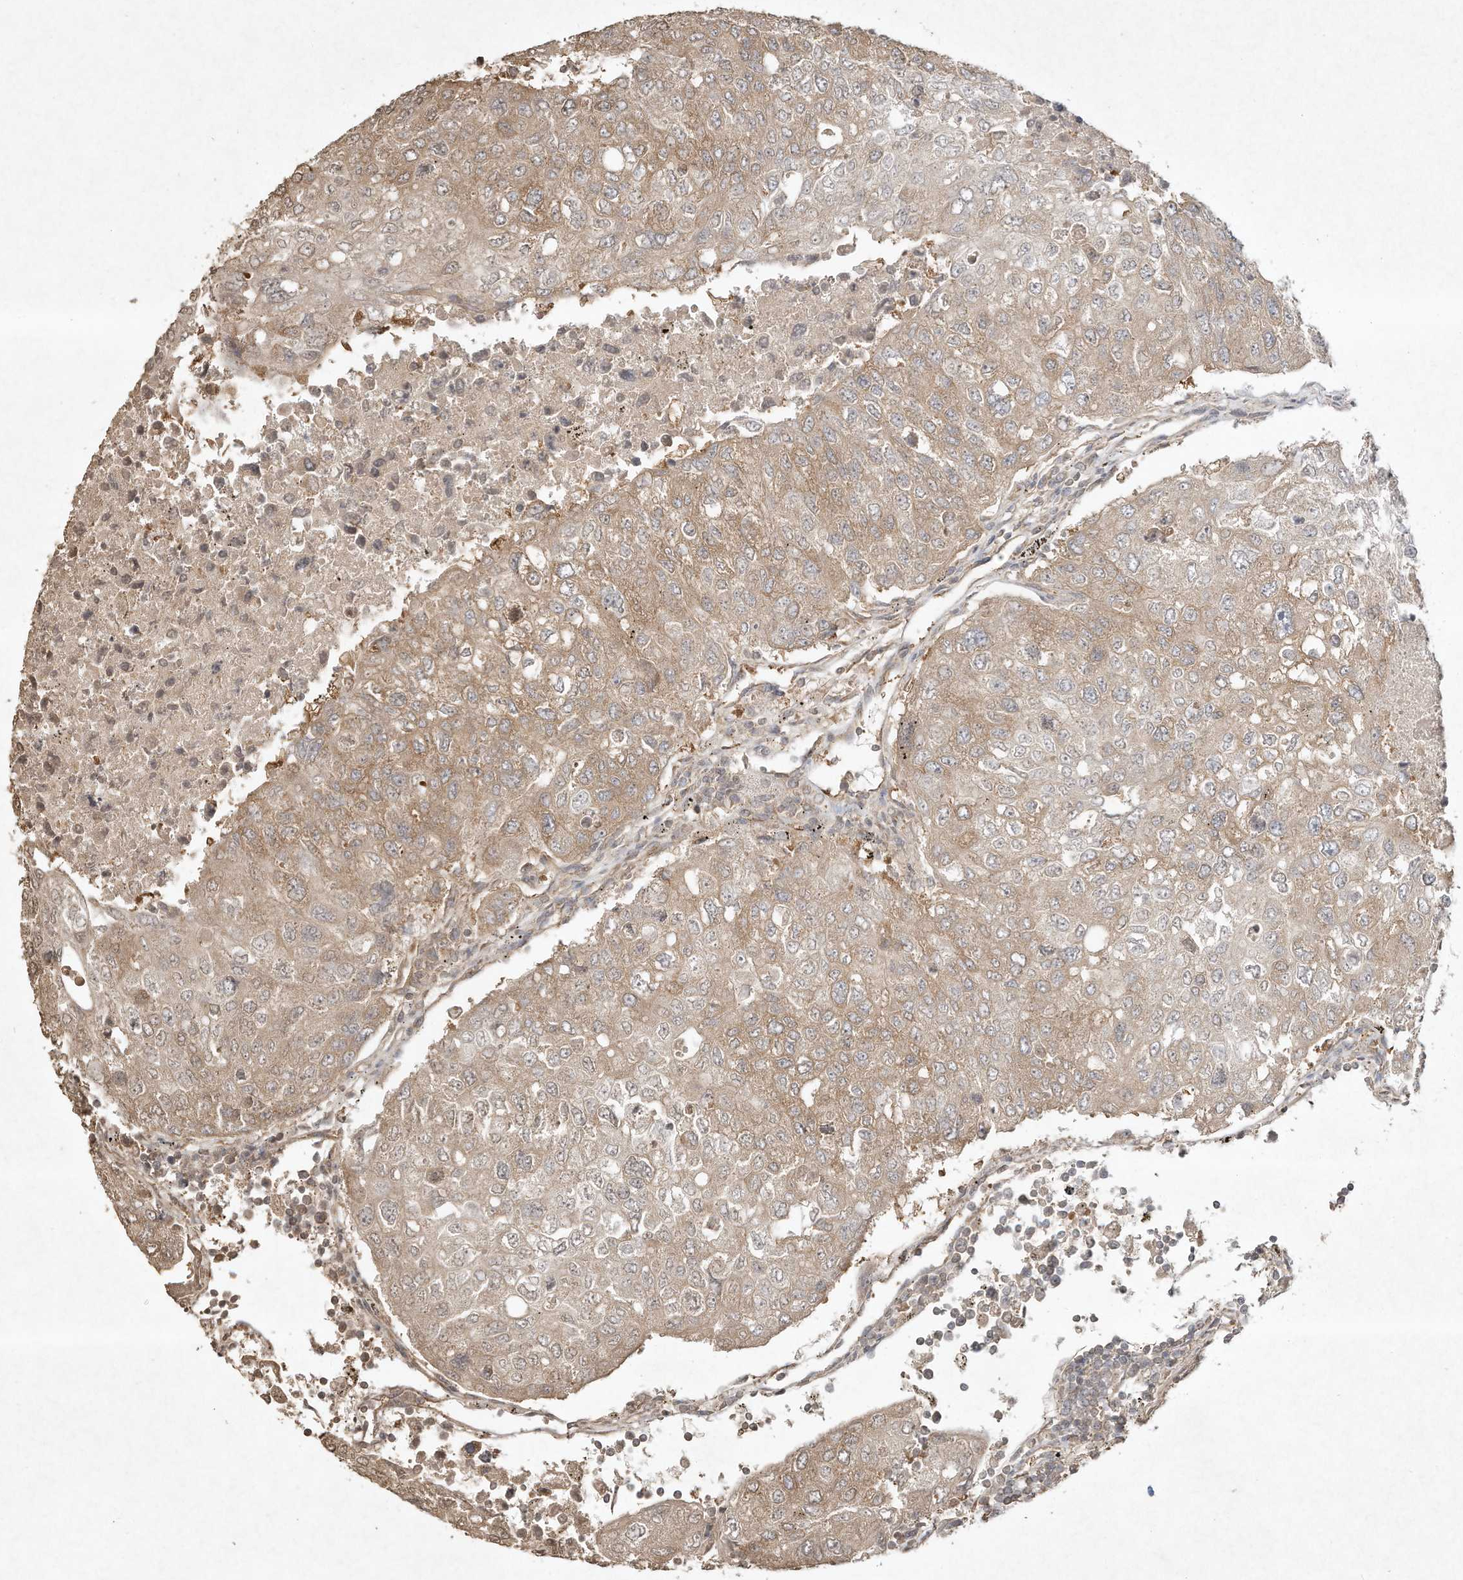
{"staining": {"intensity": "weak", "quantity": ">75%", "location": "cytoplasmic/membranous"}, "tissue": "urothelial cancer", "cell_type": "Tumor cells", "image_type": "cancer", "snomed": [{"axis": "morphology", "description": "Urothelial carcinoma, High grade"}, {"axis": "topography", "description": "Lymph node"}, {"axis": "topography", "description": "Urinary bladder"}], "caption": "This is a histology image of immunohistochemistry staining of urothelial cancer, which shows weak expression in the cytoplasmic/membranous of tumor cells.", "gene": "DYNC1I2", "patient": {"sex": "male", "age": 51}}